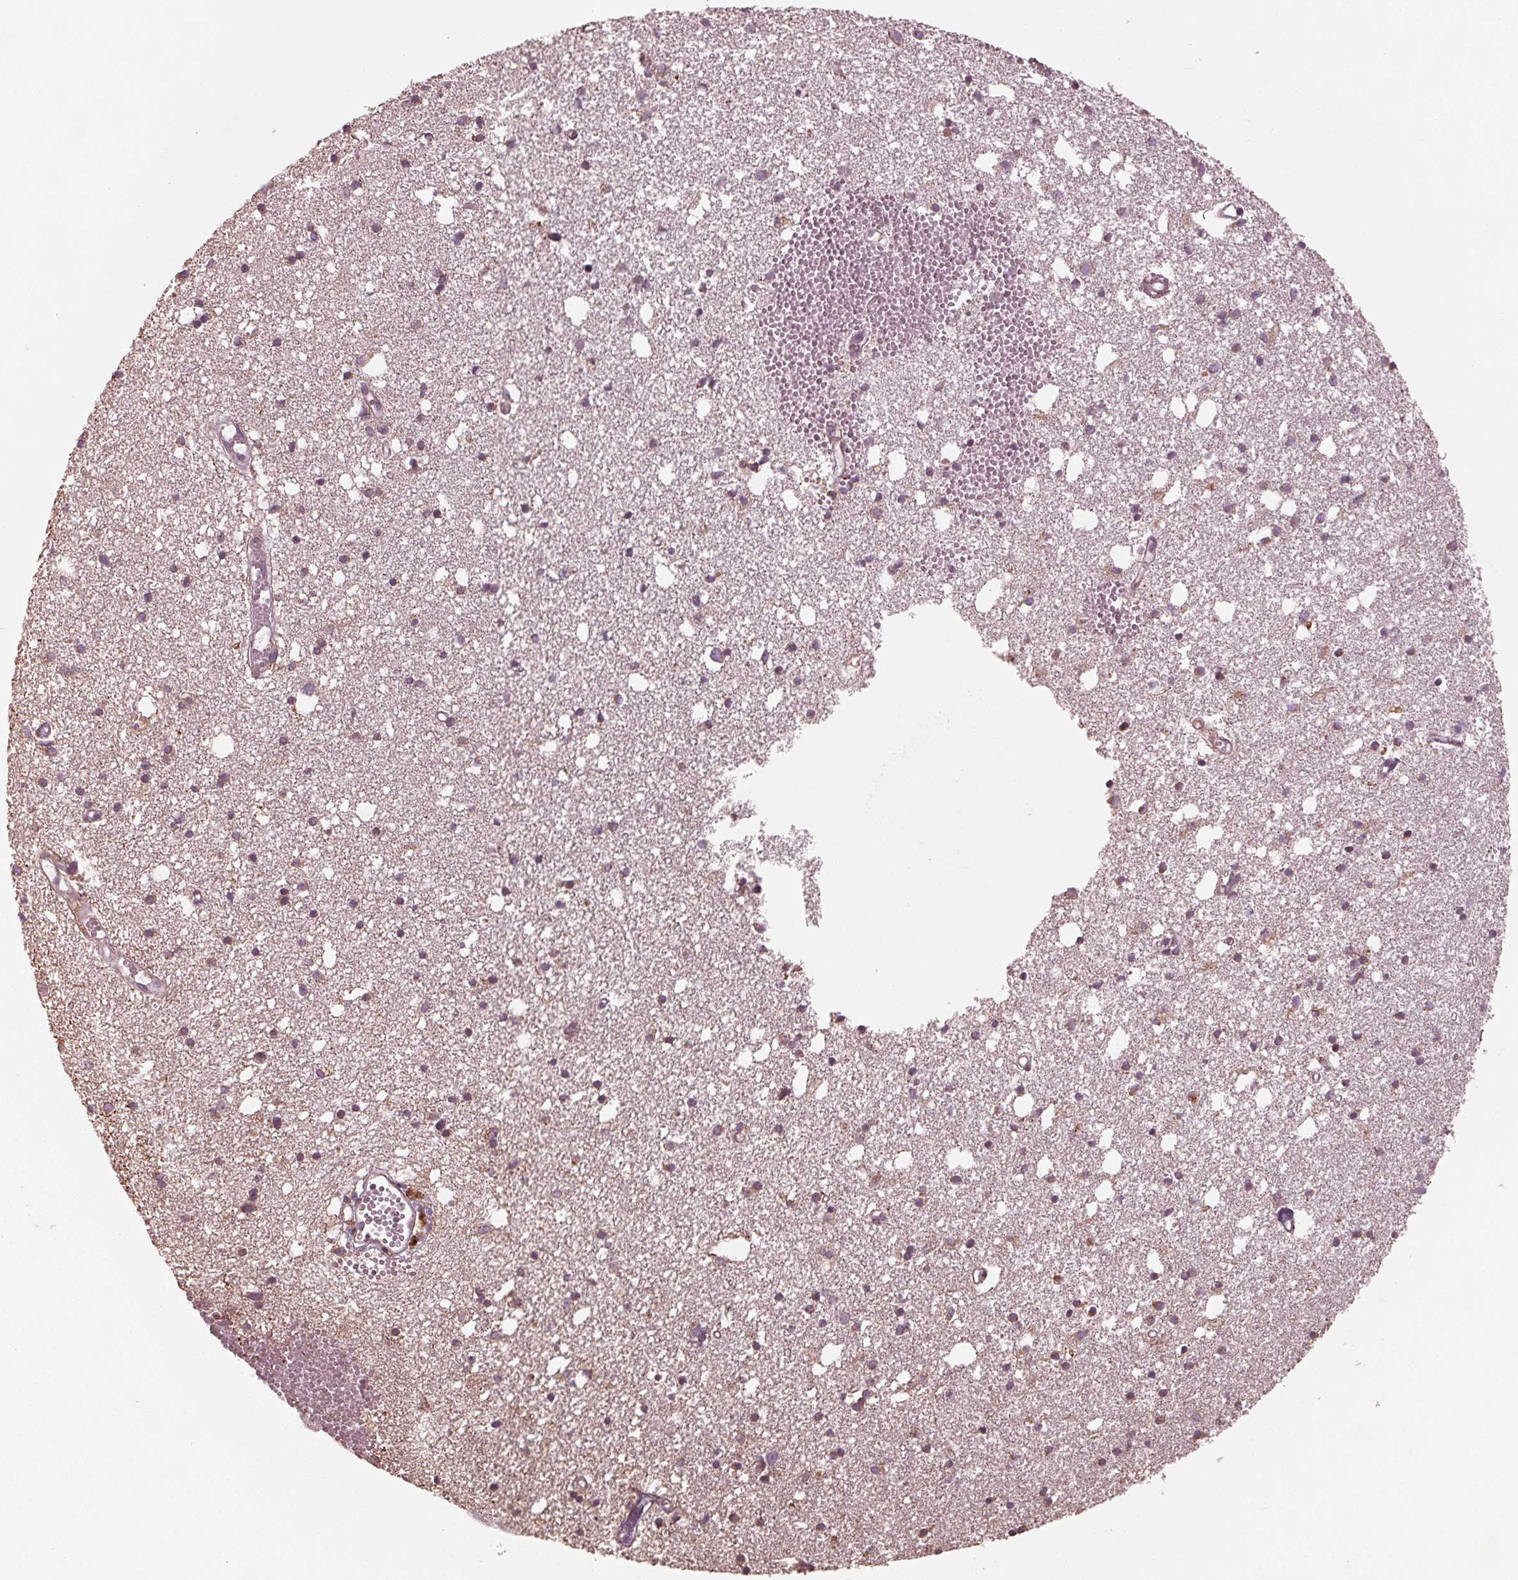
{"staining": {"intensity": "weak", "quantity": "<25%", "location": "cytoplasmic/membranous"}, "tissue": "cerebral cortex", "cell_type": "Endothelial cells", "image_type": "normal", "snomed": [{"axis": "morphology", "description": "Normal tissue, NOS"}, {"axis": "morphology", "description": "Glioma, malignant, High grade"}, {"axis": "topography", "description": "Cerebral cortex"}], "caption": "Endothelial cells show no significant expression in normal cerebral cortex. (Stains: DAB IHC with hematoxylin counter stain, Microscopy: brightfield microscopy at high magnification).", "gene": "CMIP", "patient": {"sex": "male", "age": 71}}